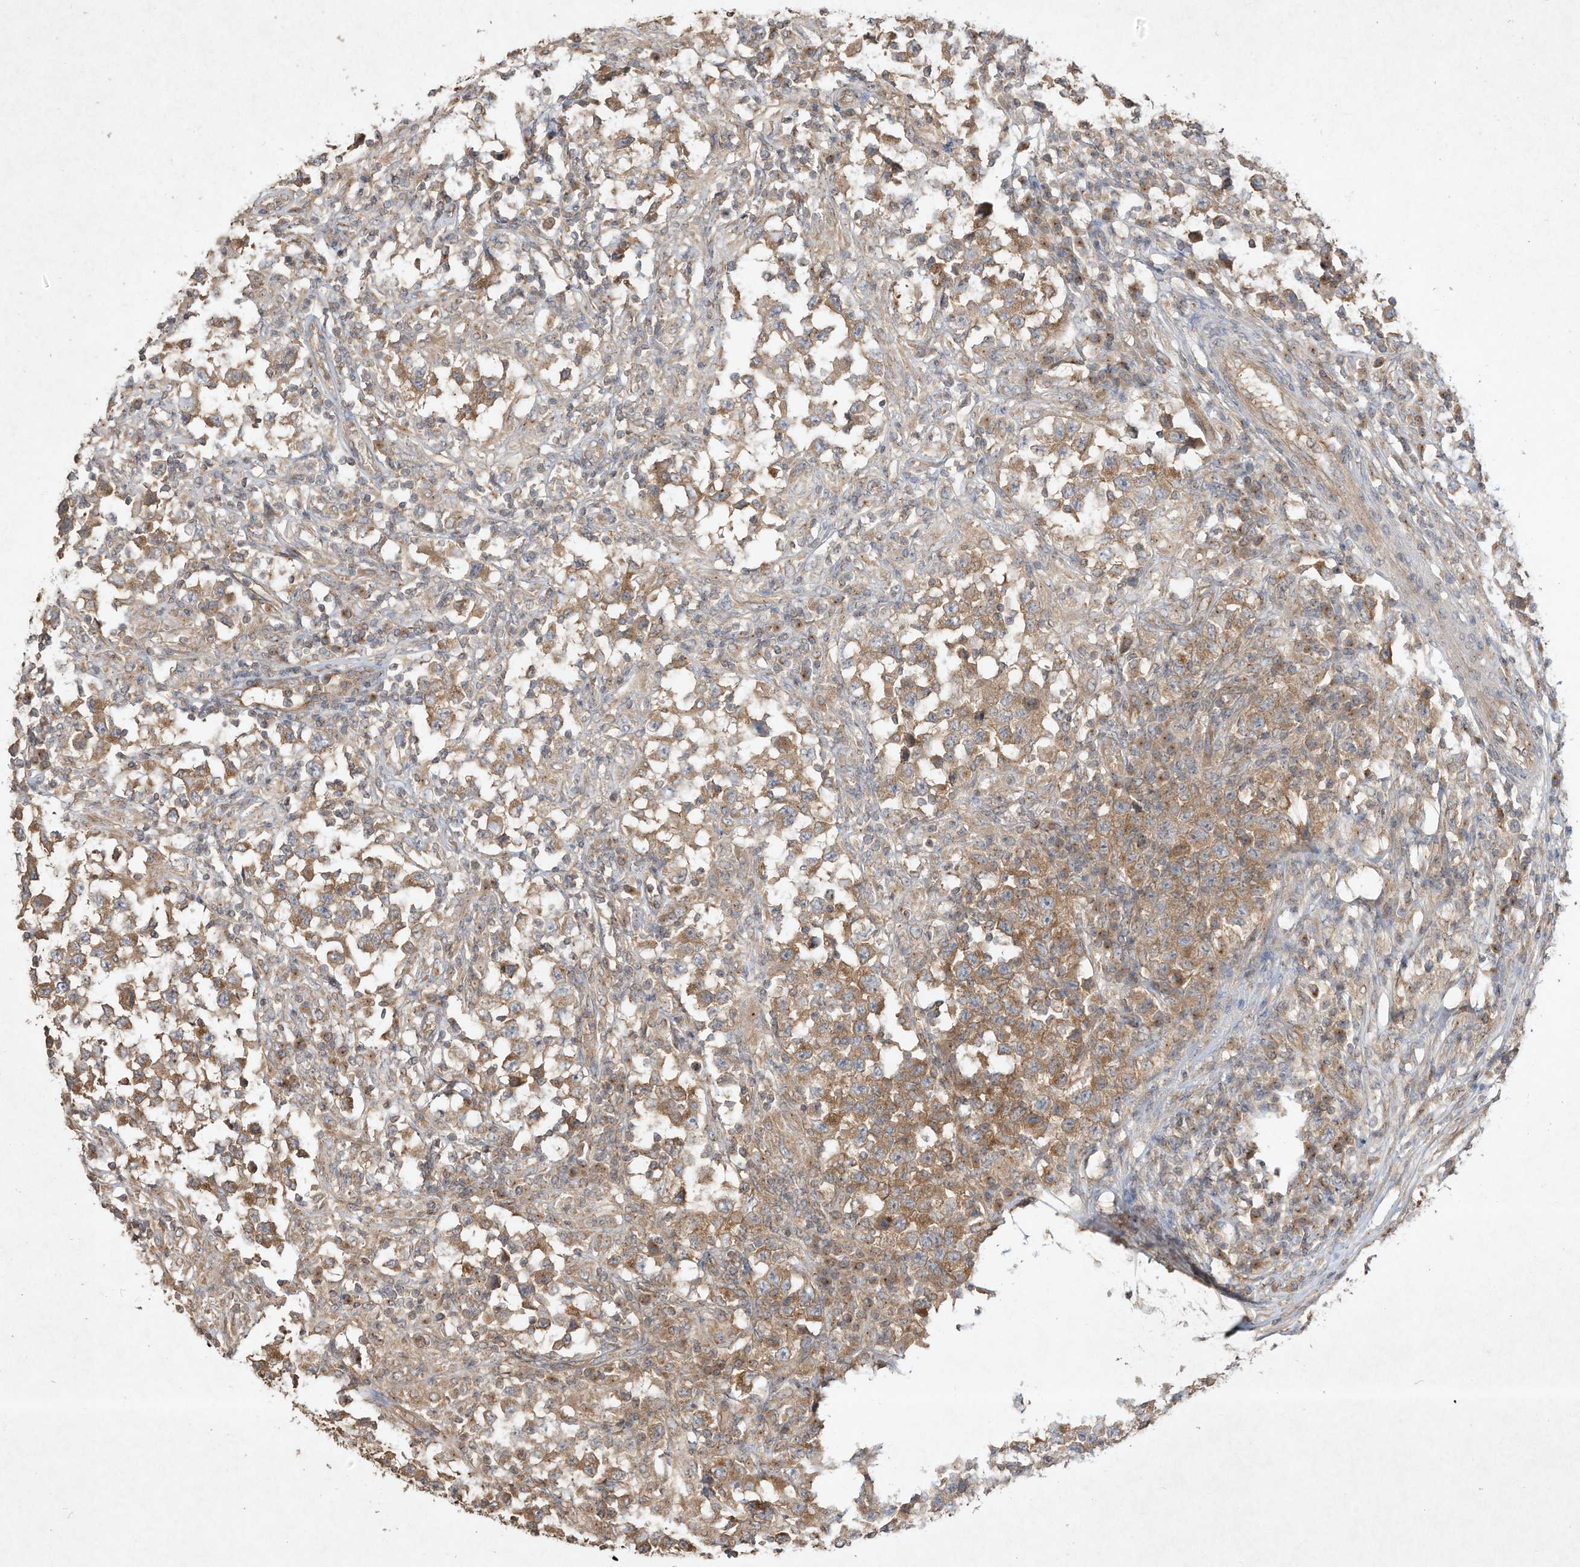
{"staining": {"intensity": "moderate", "quantity": ">75%", "location": "cytoplasmic/membranous"}, "tissue": "testis cancer", "cell_type": "Tumor cells", "image_type": "cancer", "snomed": [{"axis": "morphology", "description": "Carcinoma, Embryonal, NOS"}, {"axis": "topography", "description": "Testis"}], "caption": "A medium amount of moderate cytoplasmic/membranous positivity is present in approximately >75% of tumor cells in embryonal carcinoma (testis) tissue. The staining was performed using DAB (3,3'-diaminobenzidine), with brown indicating positive protein expression. Nuclei are stained blue with hematoxylin.", "gene": "DYNC1I2", "patient": {"sex": "male", "age": 21}}